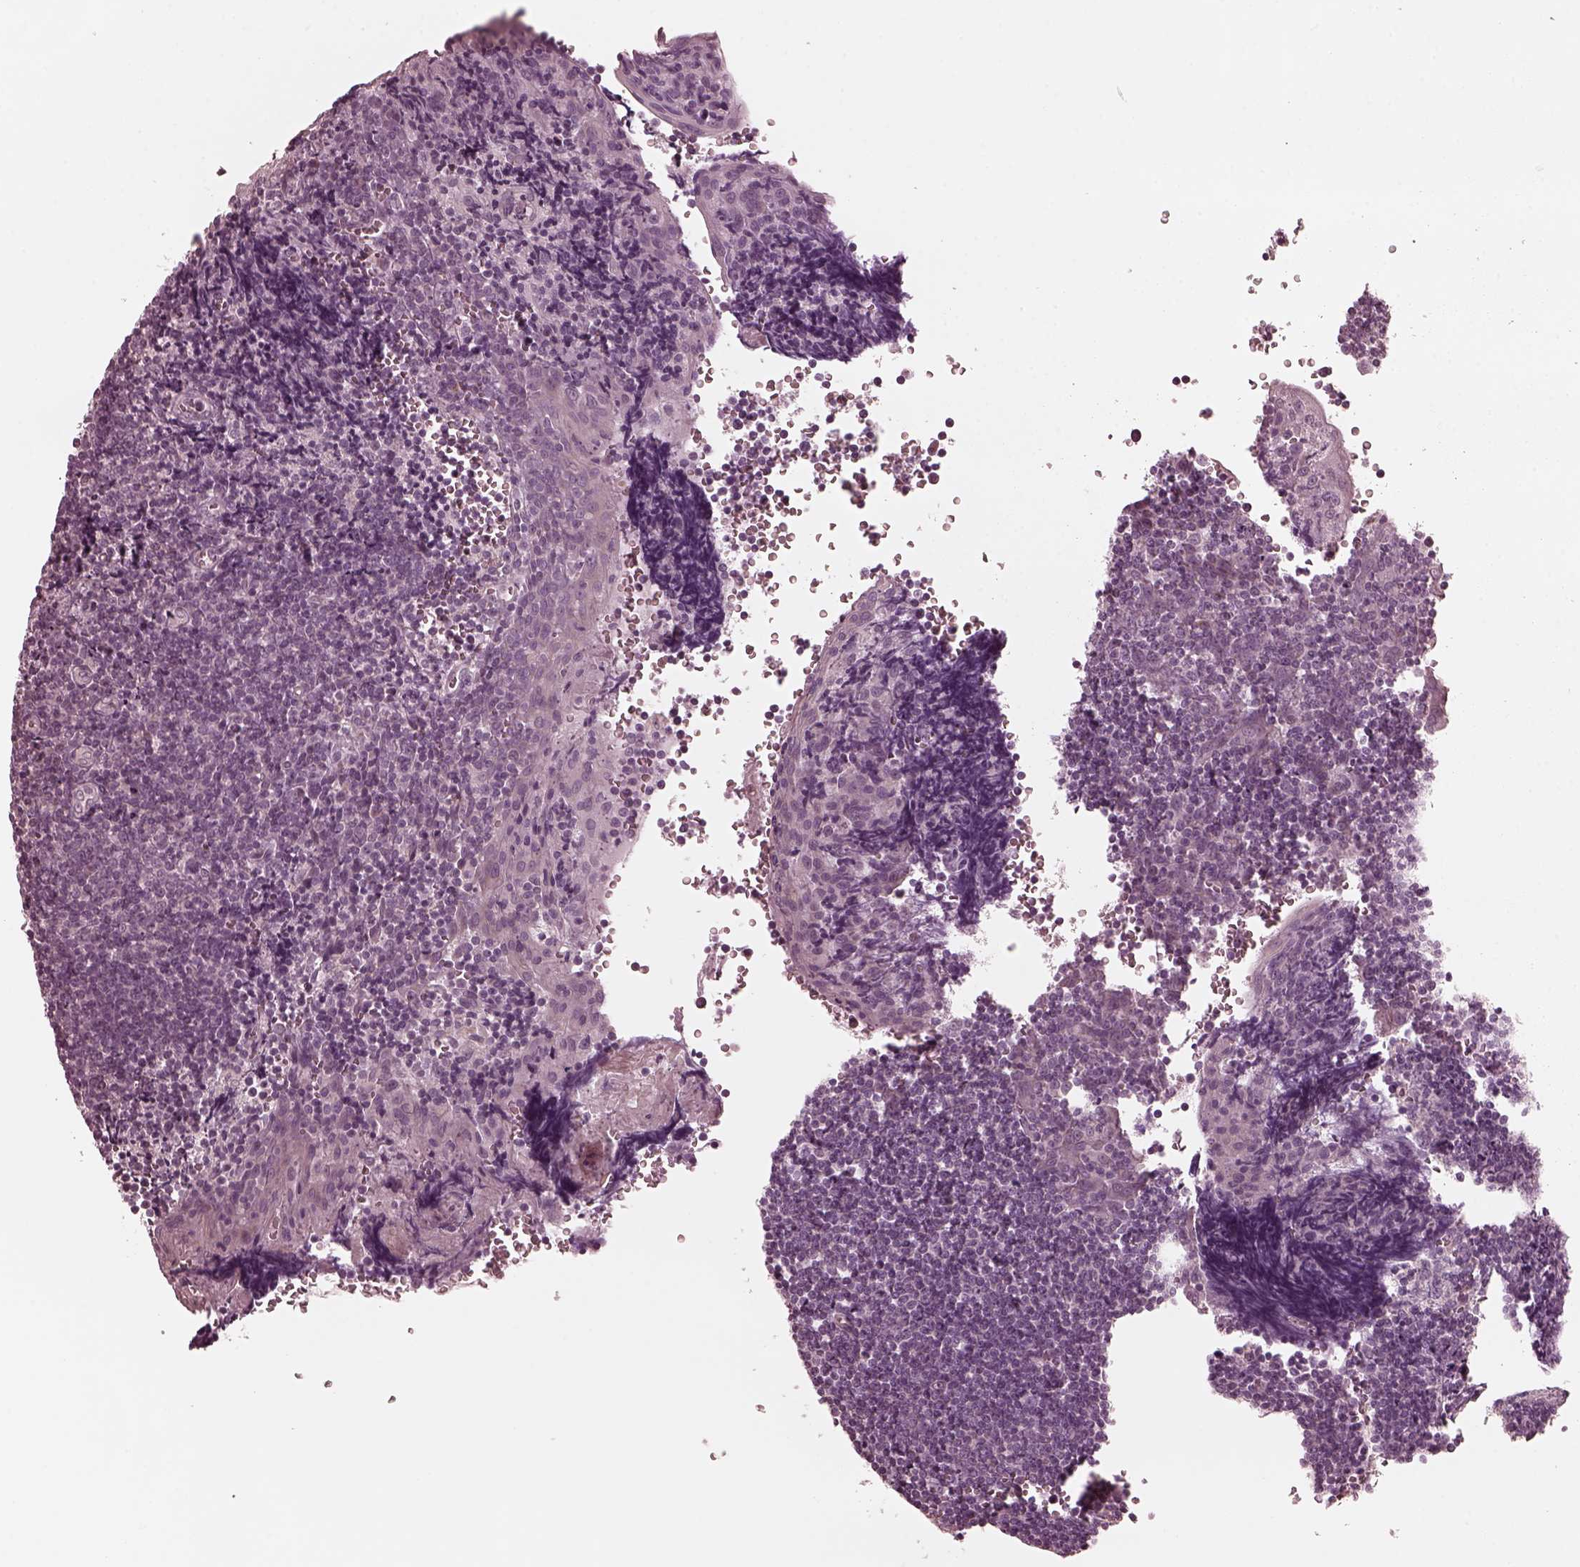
{"staining": {"intensity": "negative", "quantity": "none", "location": "none"}, "tissue": "tonsil", "cell_type": "Germinal center cells", "image_type": "normal", "snomed": [{"axis": "morphology", "description": "Normal tissue, NOS"}, {"axis": "morphology", "description": "Inflammation, NOS"}, {"axis": "topography", "description": "Tonsil"}], "caption": "High magnification brightfield microscopy of unremarkable tonsil stained with DAB (3,3'-diaminobenzidine) (brown) and counterstained with hematoxylin (blue): germinal center cells show no significant expression.", "gene": "KIF6", "patient": {"sex": "female", "age": 31}}